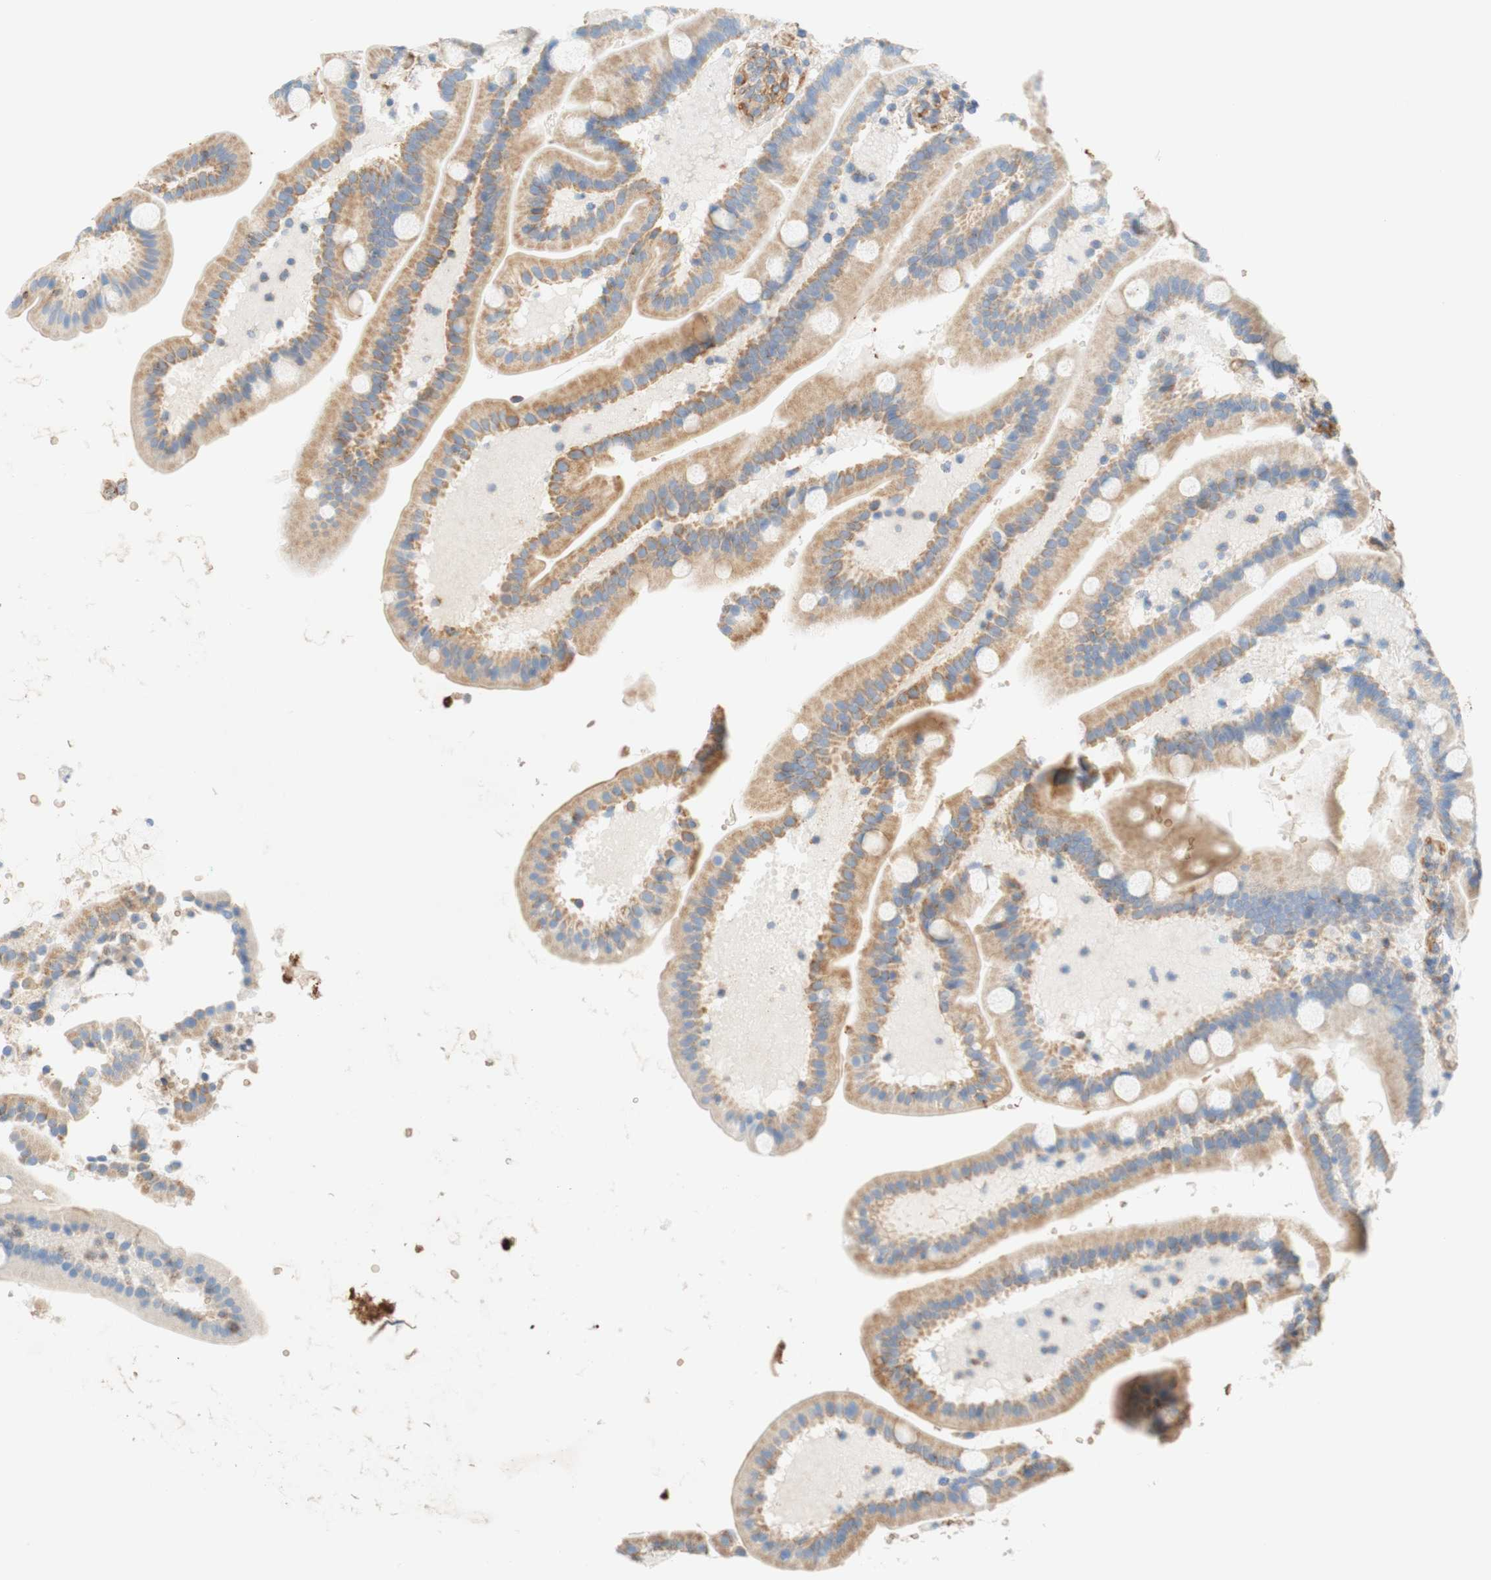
{"staining": {"intensity": "moderate", "quantity": ">75%", "location": "cytoplasmic/membranous"}, "tissue": "duodenum", "cell_type": "Glandular cells", "image_type": "normal", "snomed": [{"axis": "morphology", "description": "Normal tissue, NOS"}, {"axis": "topography", "description": "Duodenum"}], "caption": "A micrograph showing moderate cytoplasmic/membranous positivity in about >75% of glandular cells in normal duodenum, as visualized by brown immunohistochemical staining.", "gene": "STOM", "patient": {"sex": "male", "age": 54}}